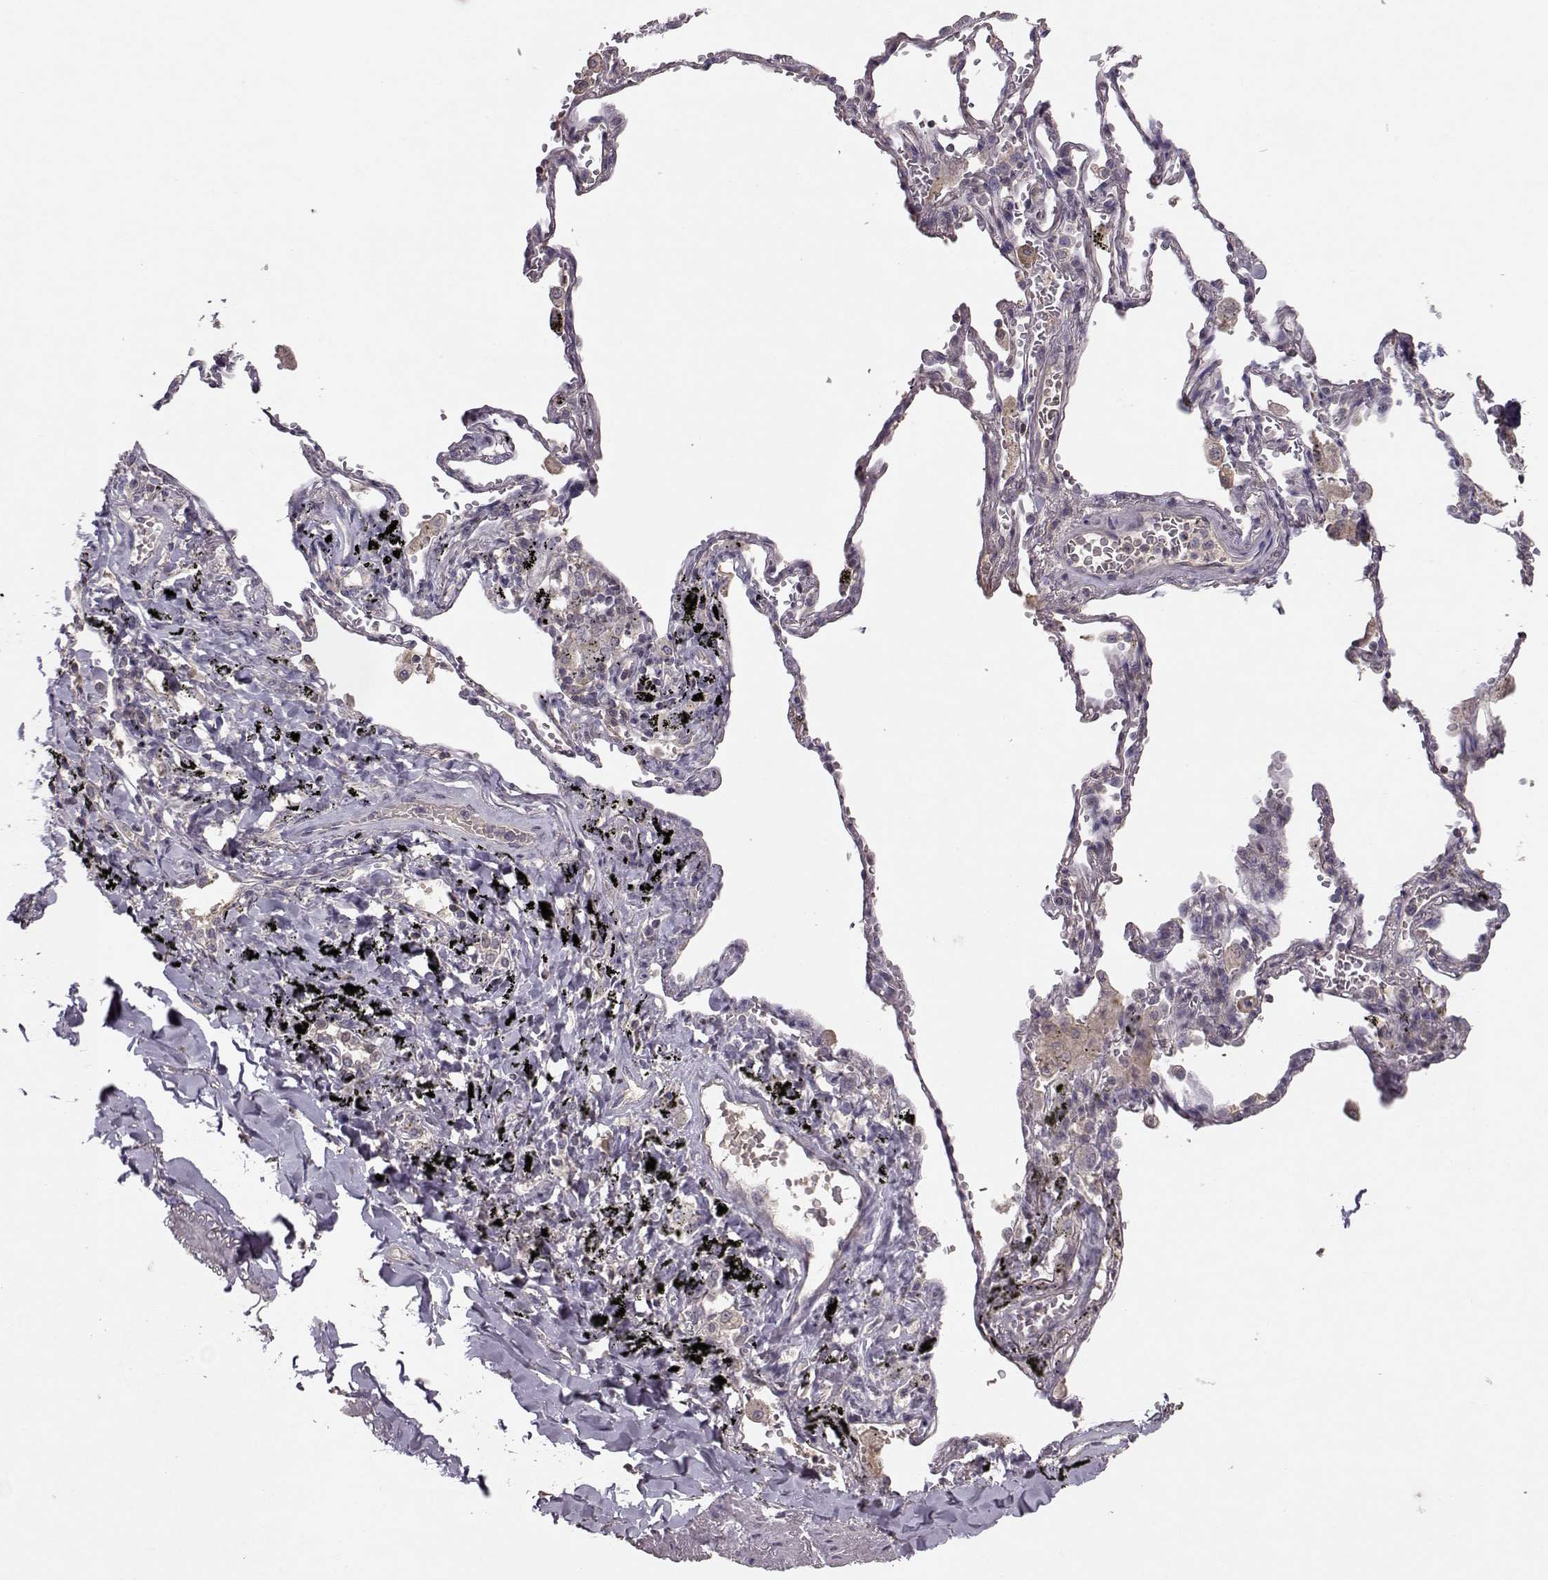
{"staining": {"intensity": "negative", "quantity": "none", "location": "none"}, "tissue": "soft tissue", "cell_type": "Fibroblasts", "image_type": "normal", "snomed": [{"axis": "morphology", "description": "Normal tissue, NOS"}, {"axis": "morphology", "description": "Adenocarcinoma, NOS"}, {"axis": "topography", "description": "Cartilage tissue"}, {"axis": "topography", "description": "Lung"}], "caption": "An immunohistochemistry photomicrograph of unremarkable soft tissue is shown. There is no staining in fibroblasts of soft tissue.", "gene": "PMCH", "patient": {"sex": "male", "age": 59}}